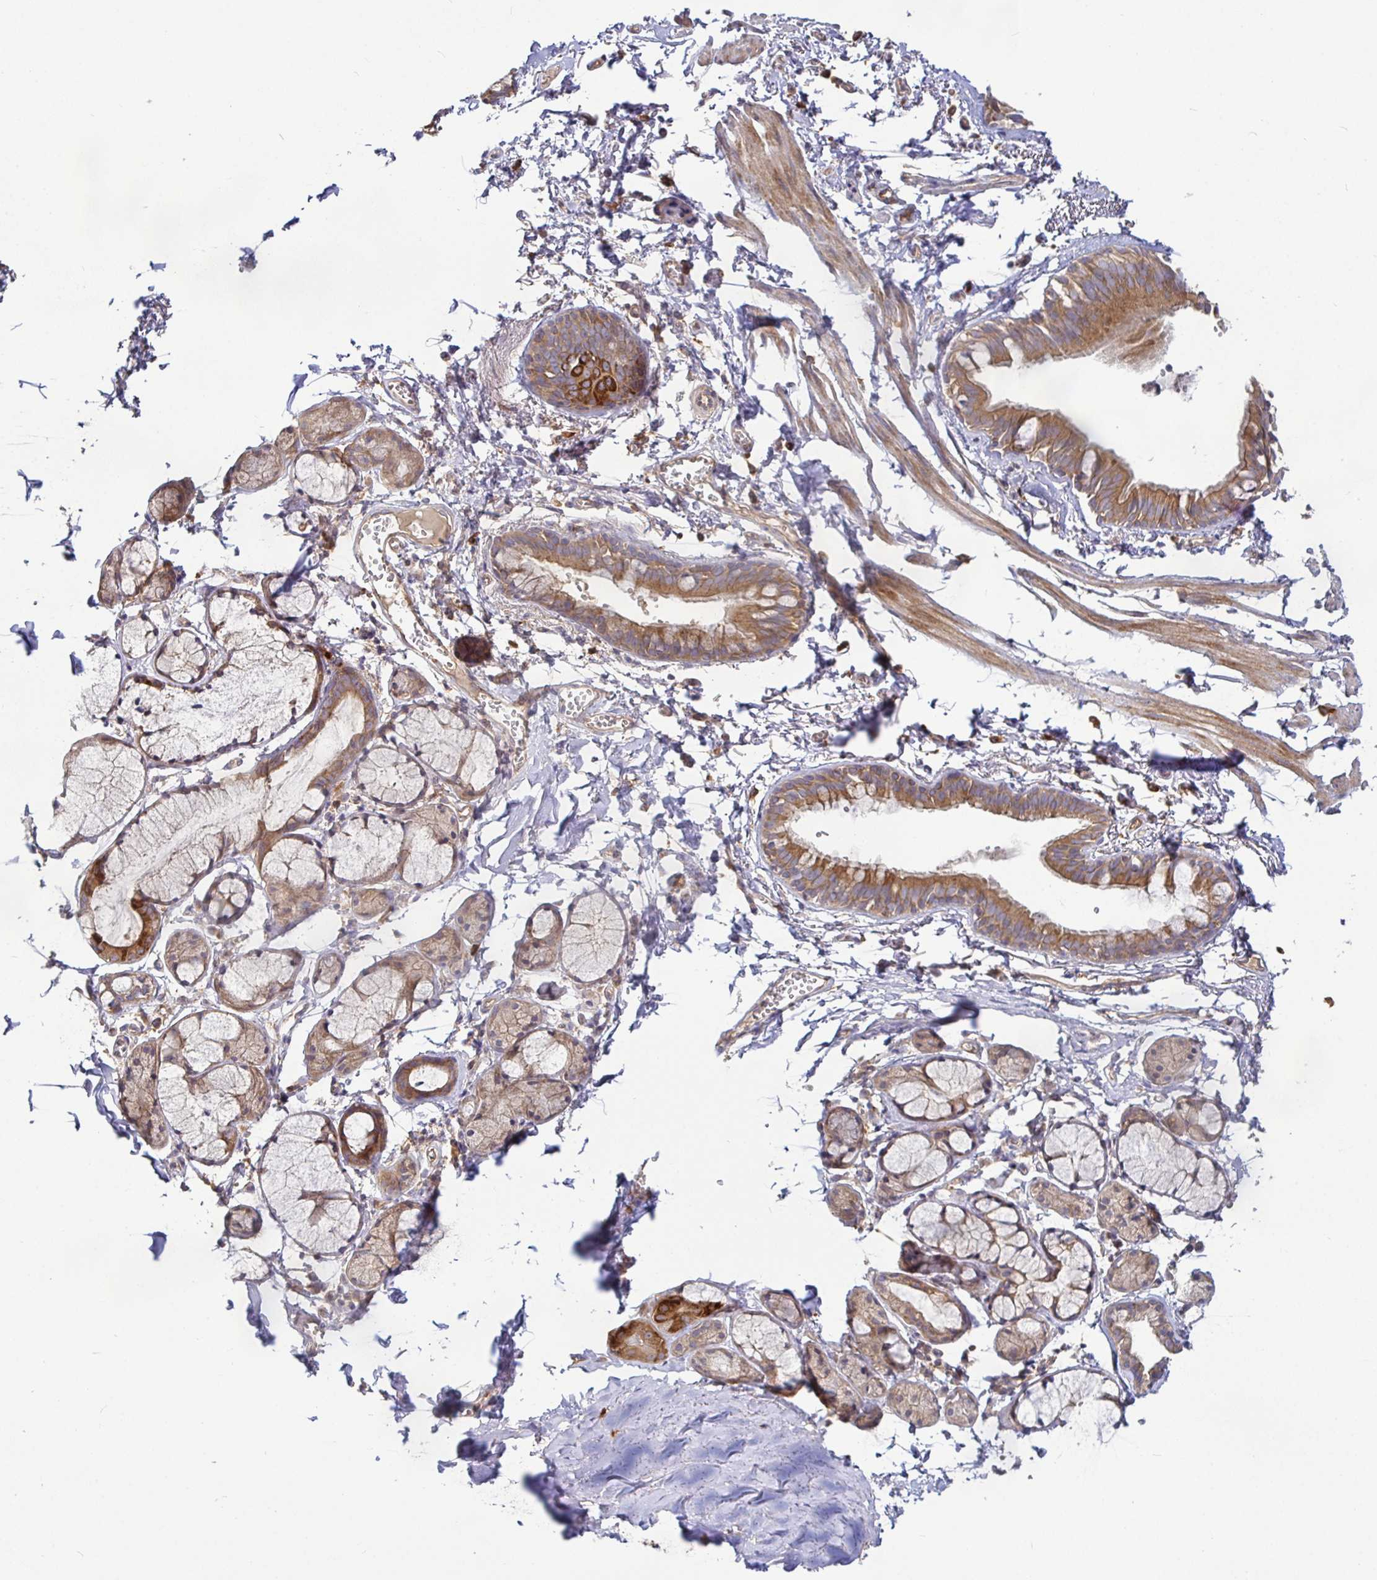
{"staining": {"intensity": "moderate", "quantity": ">75%", "location": "cytoplasmic/membranous"}, "tissue": "bronchus", "cell_type": "Respiratory epithelial cells", "image_type": "normal", "snomed": [{"axis": "morphology", "description": "Normal tissue, NOS"}, {"axis": "topography", "description": "Cartilage tissue"}, {"axis": "topography", "description": "Bronchus"}, {"axis": "topography", "description": "Peripheral nerve tissue"}], "caption": "This image reveals immunohistochemistry (IHC) staining of normal human bronchus, with medium moderate cytoplasmic/membranous positivity in approximately >75% of respiratory epithelial cells.", "gene": "SNX8", "patient": {"sex": "female", "age": 59}}